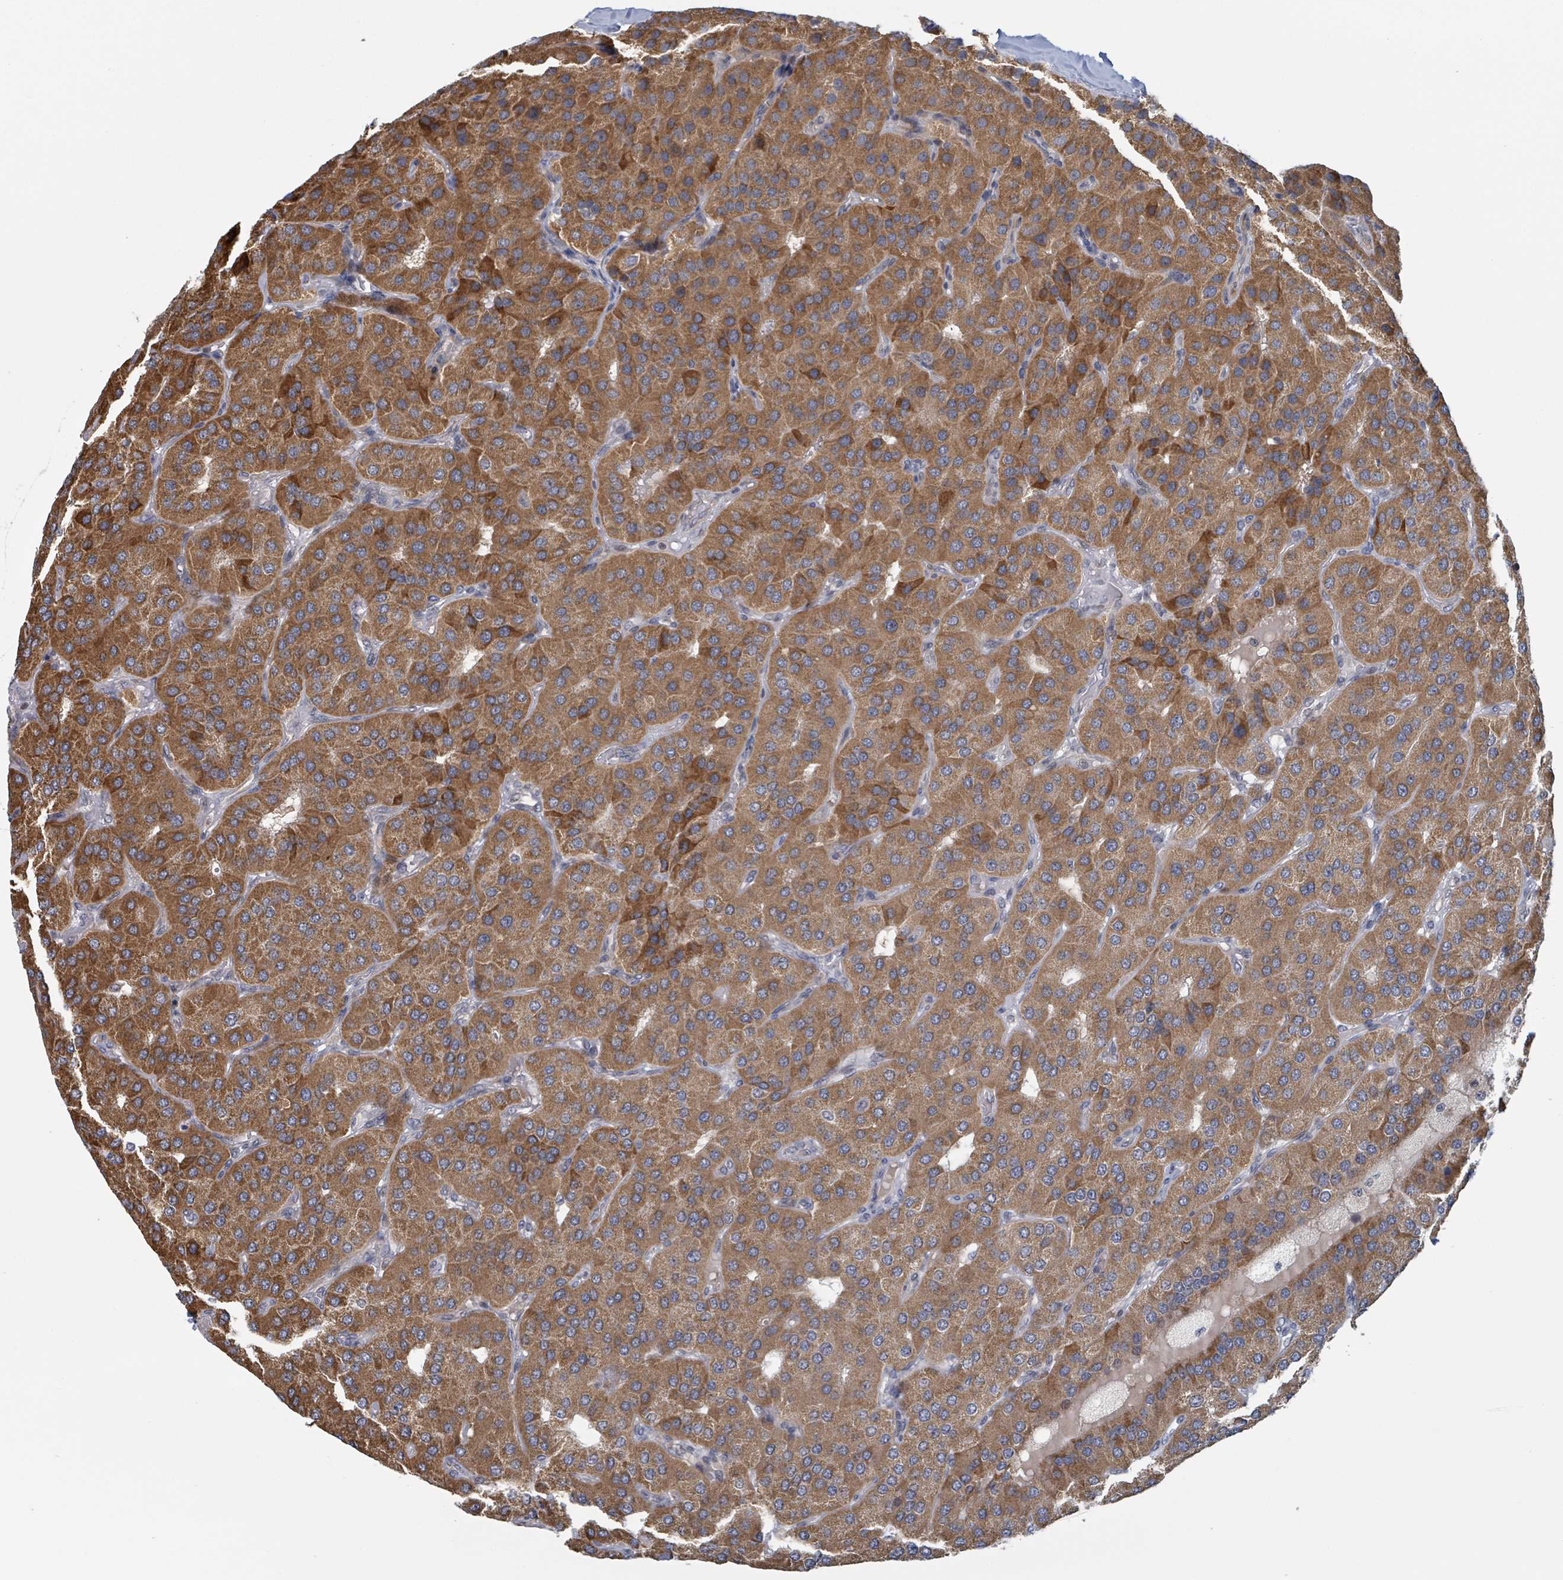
{"staining": {"intensity": "moderate", "quantity": ">75%", "location": "cytoplasmic/membranous"}, "tissue": "parathyroid gland", "cell_type": "Glandular cells", "image_type": "normal", "snomed": [{"axis": "morphology", "description": "Normal tissue, NOS"}, {"axis": "morphology", "description": "Adenoma, NOS"}, {"axis": "topography", "description": "Parathyroid gland"}], "caption": "The micrograph shows staining of benign parathyroid gland, revealing moderate cytoplasmic/membranous protein staining (brown color) within glandular cells.", "gene": "HIVEP1", "patient": {"sex": "female", "age": 86}}